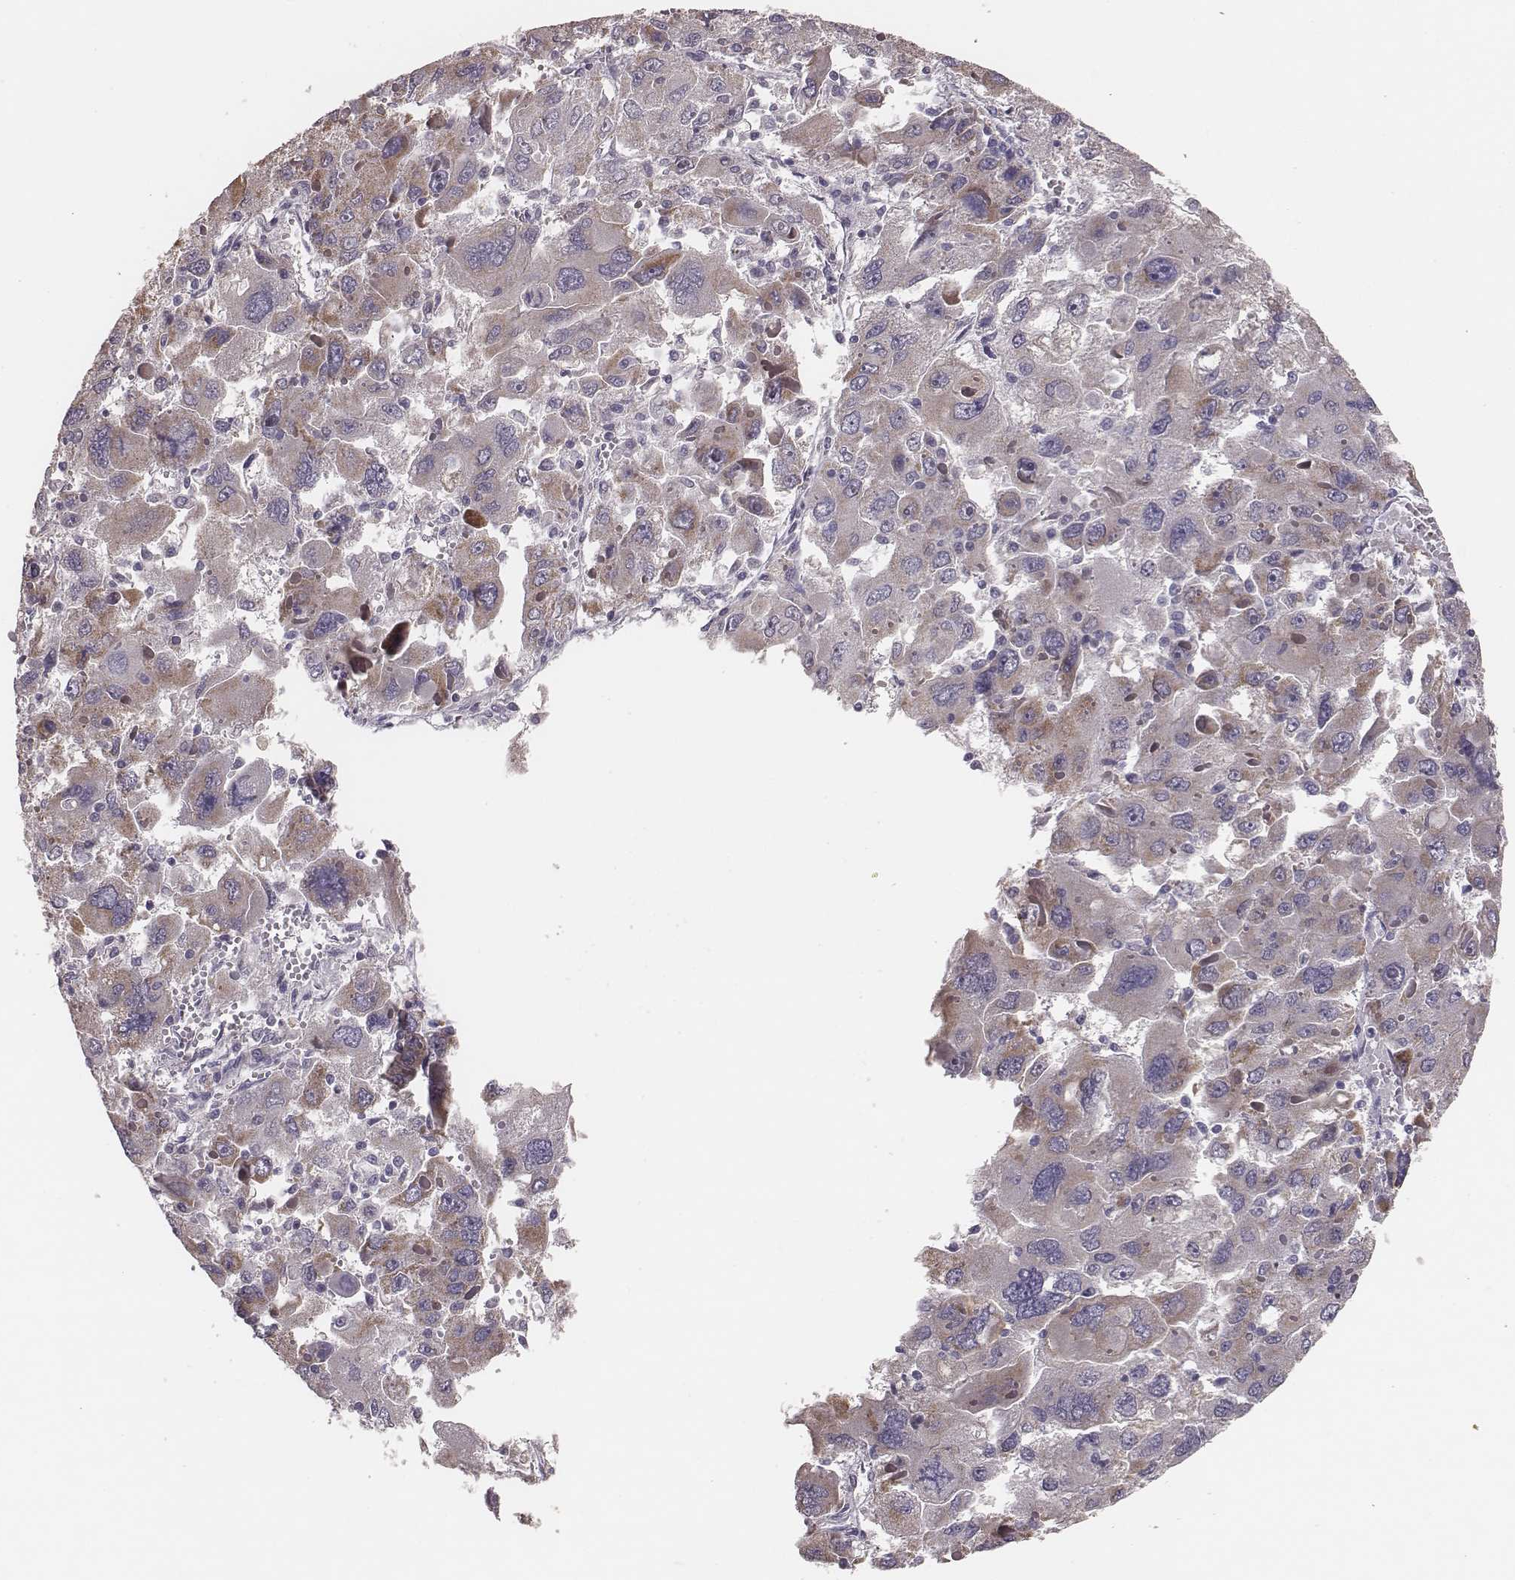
{"staining": {"intensity": "weak", "quantity": "<25%", "location": "cytoplasmic/membranous"}, "tissue": "liver cancer", "cell_type": "Tumor cells", "image_type": "cancer", "snomed": [{"axis": "morphology", "description": "Carcinoma, Hepatocellular, NOS"}, {"axis": "topography", "description": "Liver"}], "caption": "High power microscopy micrograph of an immunohistochemistry micrograph of hepatocellular carcinoma (liver), revealing no significant positivity in tumor cells. (DAB IHC visualized using brightfield microscopy, high magnification).", "gene": "HAVCR1", "patient": {"sex": "female", "age": 41}}